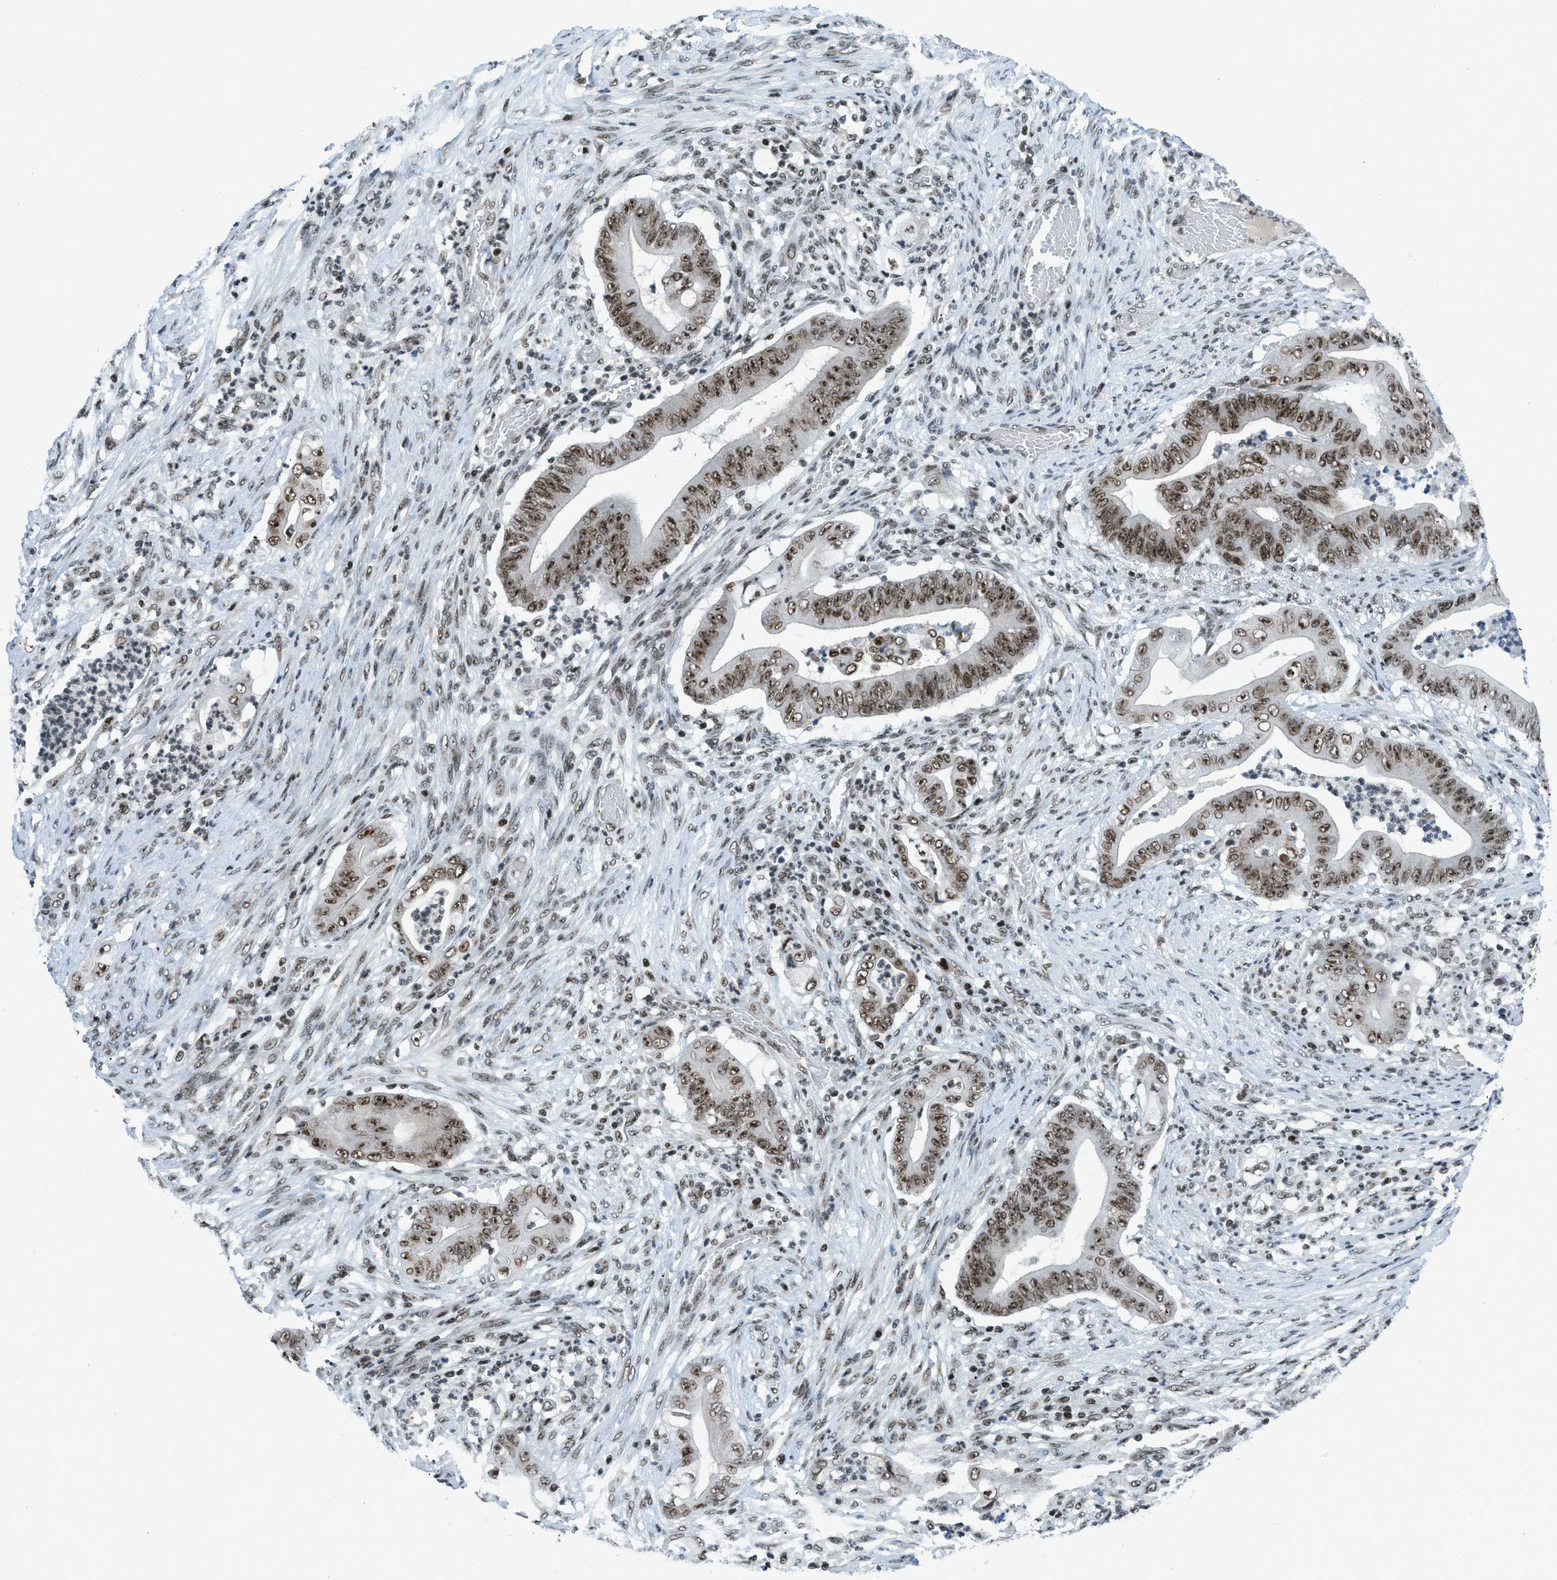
{"staining": {"intensity": "moderate", "quantity": ">75%", "location": "nuclear"}, "tissue": "stomach cancer", "cell_type": "Tumor cells", "image_type": "cancer", "snomed": [{"axis": "morphology", "description": "Adenocarcinoma, NOS"}, {"axis": "topography", "description": "Stomach"}], "caption": "A medium amount of moderate nuclear expression is present in approximately >75% of tumor cells in stomach cancer tissue.", "gene": "RAD51B", "patient": {"sex": "female", "age": 73}}